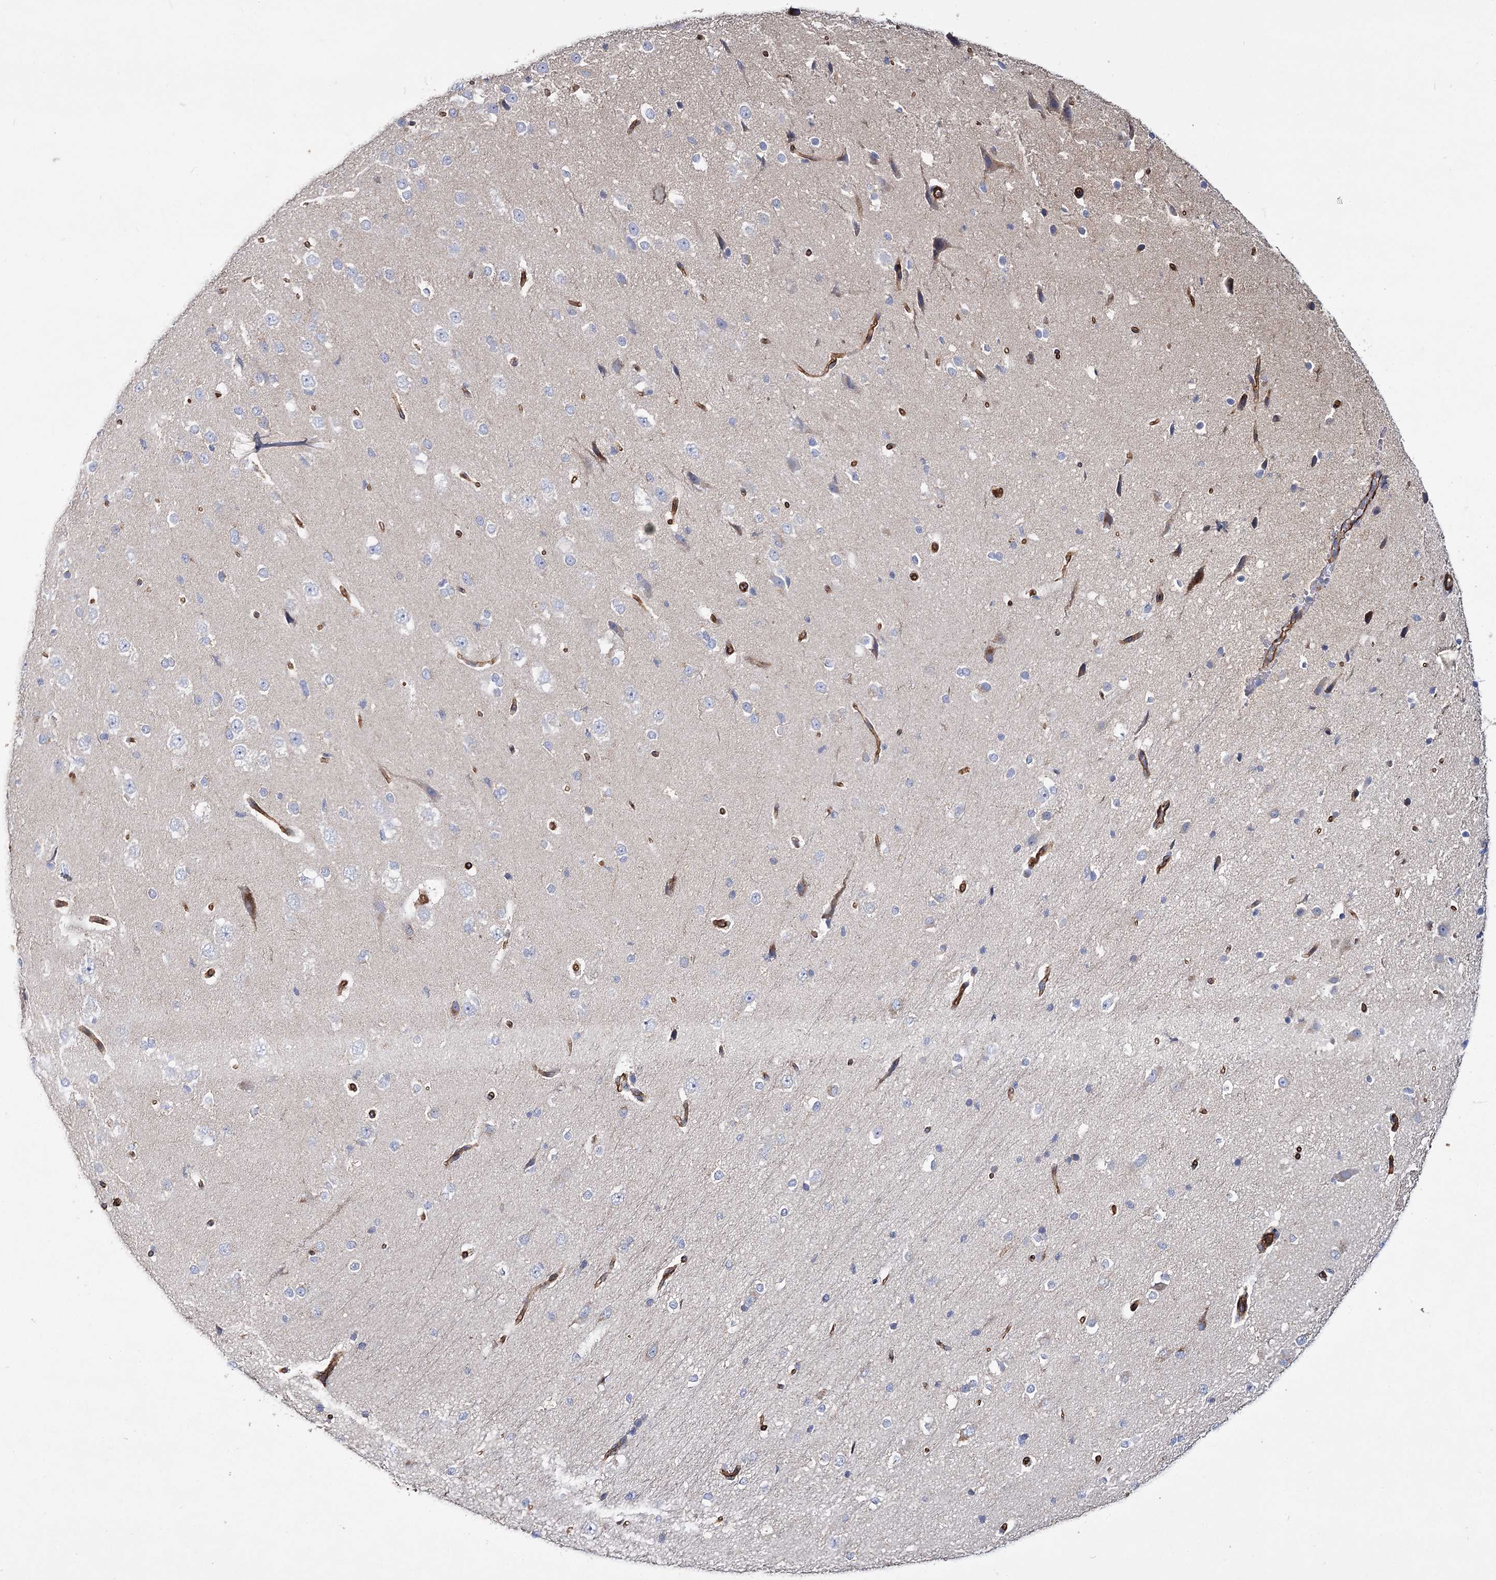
{"staining": {"intensity": "strong", "quantity": ">75%", "location": "cytoplasmic/membranous"}, "tissue": "cerebral cortex", "cell_type": "Endothelial cells", "image_type": "normal", "snomed": [{"axis": "morphology", "description": "Normal tissue, NOS"}, {"axis": "morphology", "description": "Developmental malformation"}, {"axis": "topography", "description": "Cerebral cortex"}], "caption": "A photomicrograph of human cerebral cortex stained for a protein reveals strong cytoplasmic/membranous brown staining in endothelial cells.", "gene": "TMEM164", "patient": {"sex": "female", "age": 30}}